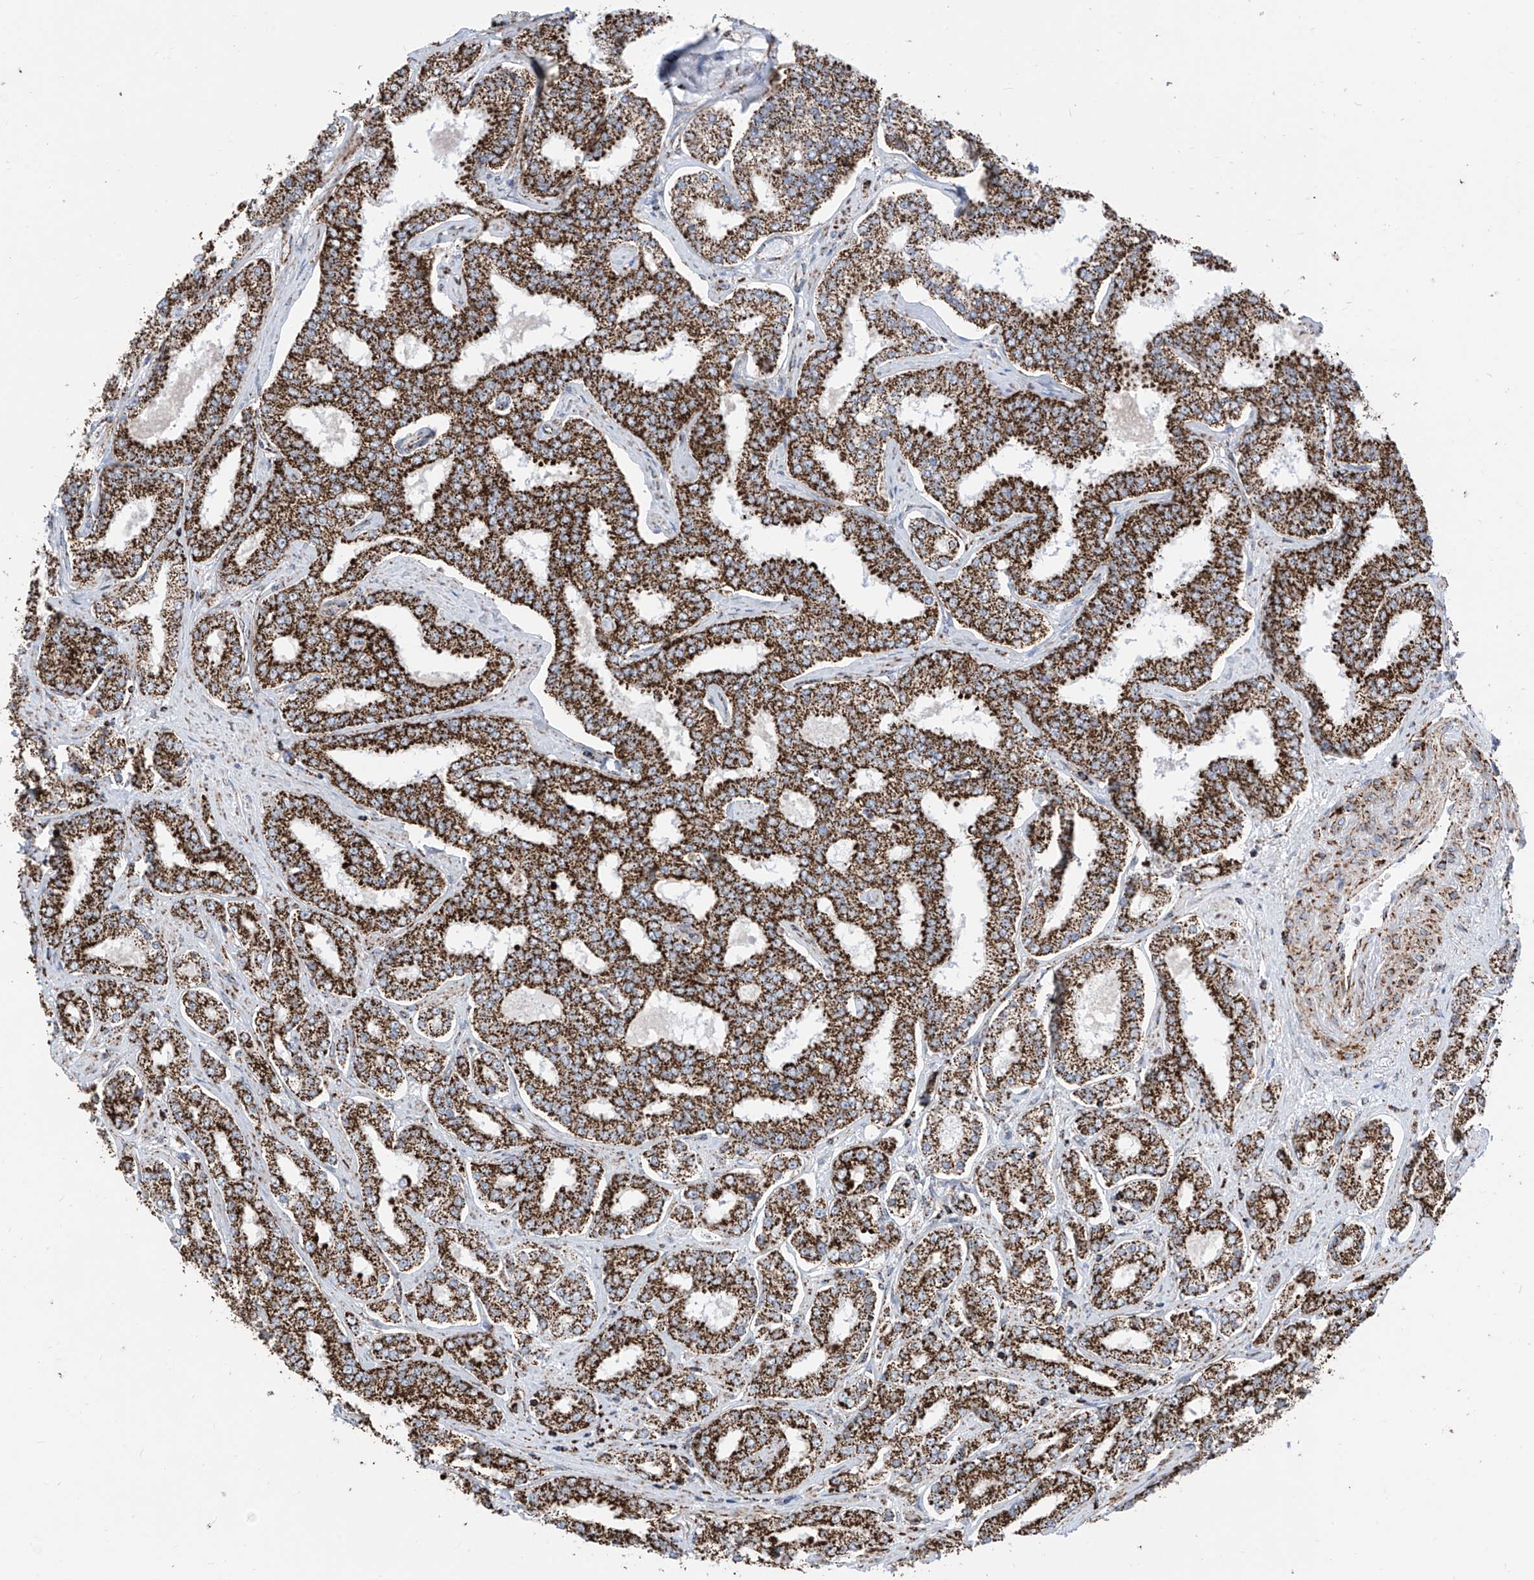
{"staining": {"intensity": "strong", "quantity": ">75%", "location": "cytoplasmic/membranous"}, "tissue": "prostate cancer", "cell_type": "Tumor cells", "image_type": "cancer", "snomed": [{"axis": "morphology", "description": "Normal tissue, NOS"}, {"axis": "morphology", "description": "Adenocarcinoma, High grade"}, {"axis": "topography", "description": "Prostate"}], "caption": "Strong cytoplasmic/membranous positivity is appreciated in about >75% of tumor cells in prostate cancer (adenocarcinoma (high-grade)). The staining is performed using DAB (3,3'-diaminobenzidine) brown chromogen to label protein expression. The nuclei are counter-stained blue using hematoxylin.", "gene": "COX5B", "patient": {"sex": "male", "age": 83}}